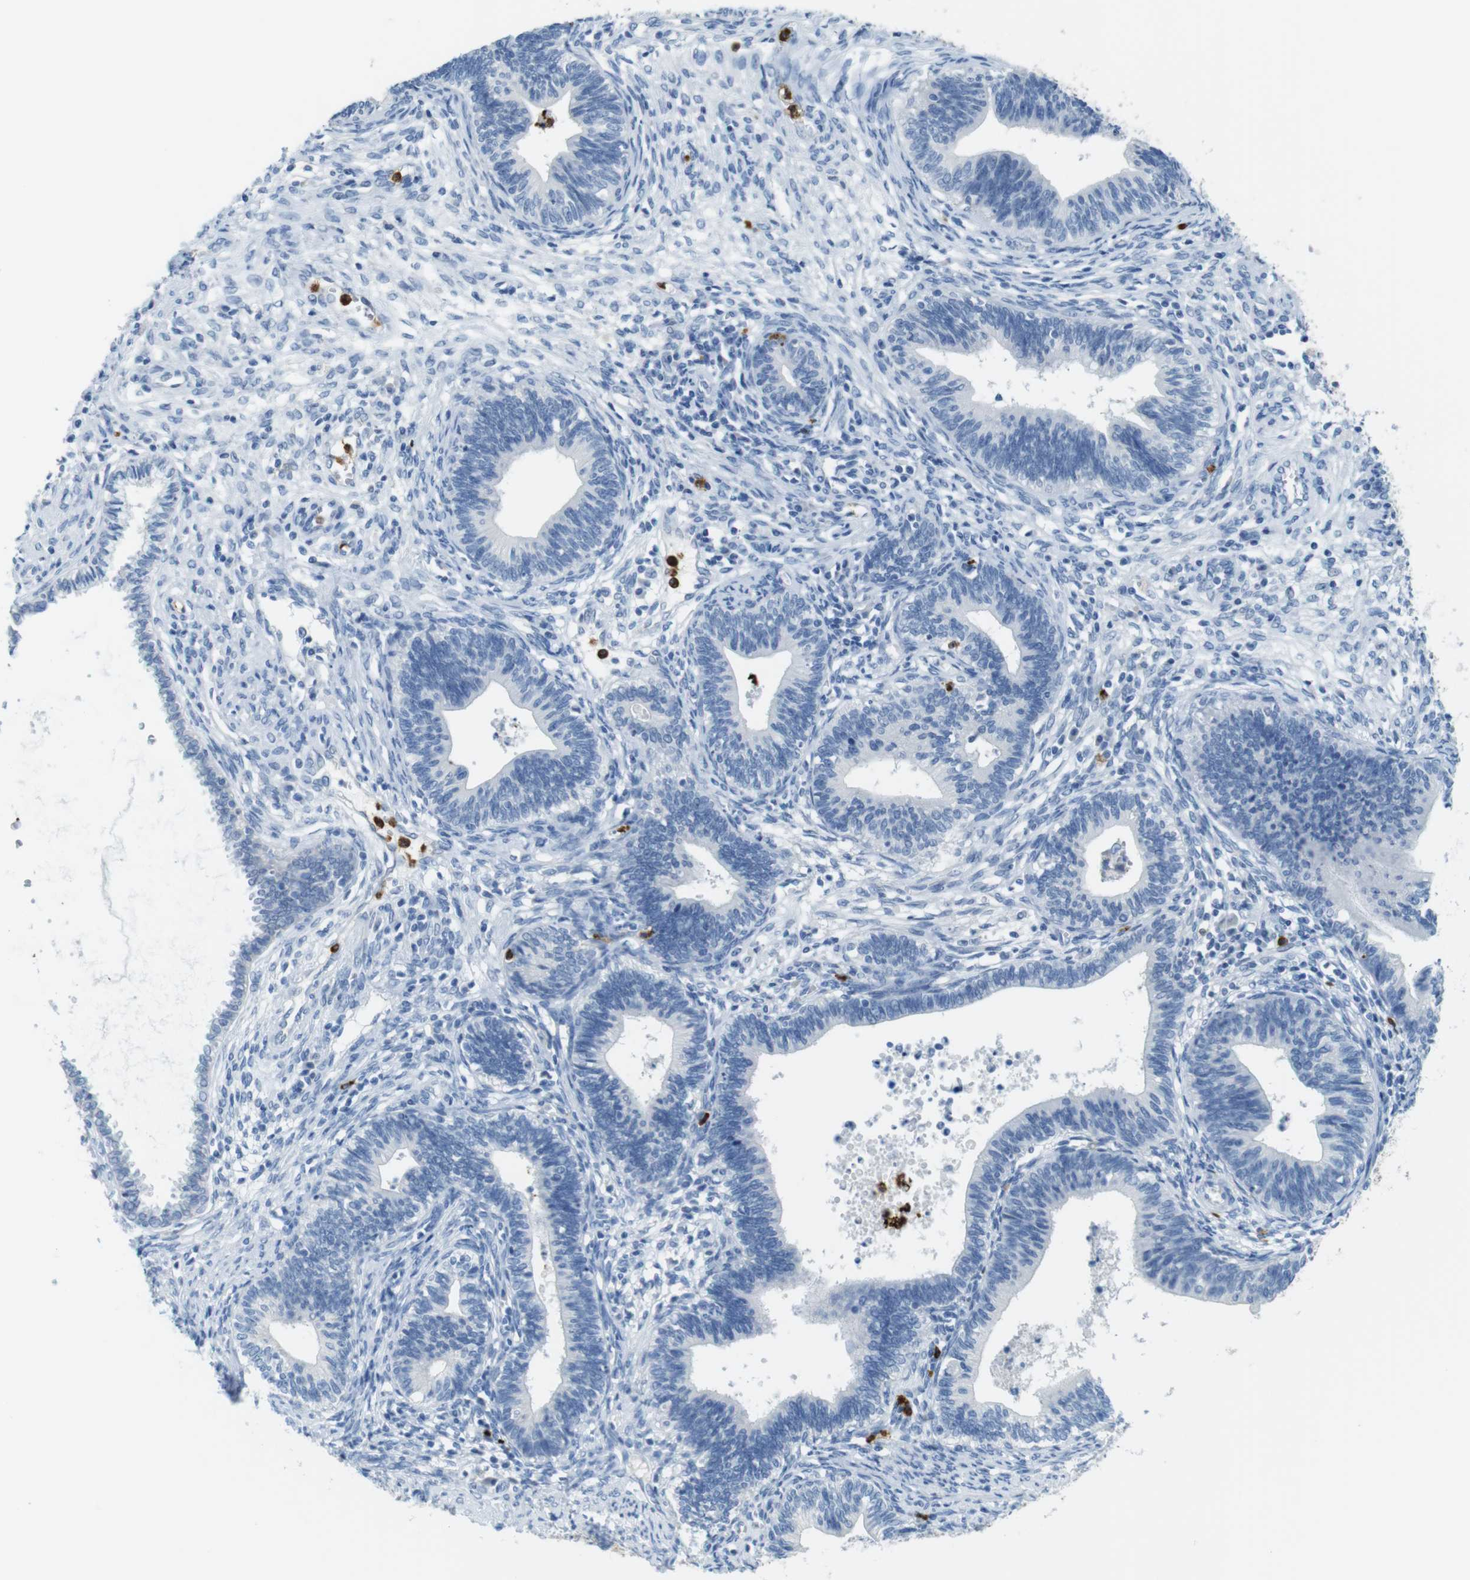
{"staining": {"intensity": "negative", "quantity": "none", "location": "none"}, "tissue": "cervical cancer", "cell_type": "Tumor cells", "image_type": "cancer", "snomed": [{"axis": "morphology", "description": "Adenocarcinoma, NOS"}, {"axis": "topography", "description": "Cervix"}], "caption": "Immunohistochemical staining of human adenocarcinoma (cervical) reveals no significant expression in tumor cells.", "gene": "MCEMP1", "patient": {"sex": "female", "age": 44}}